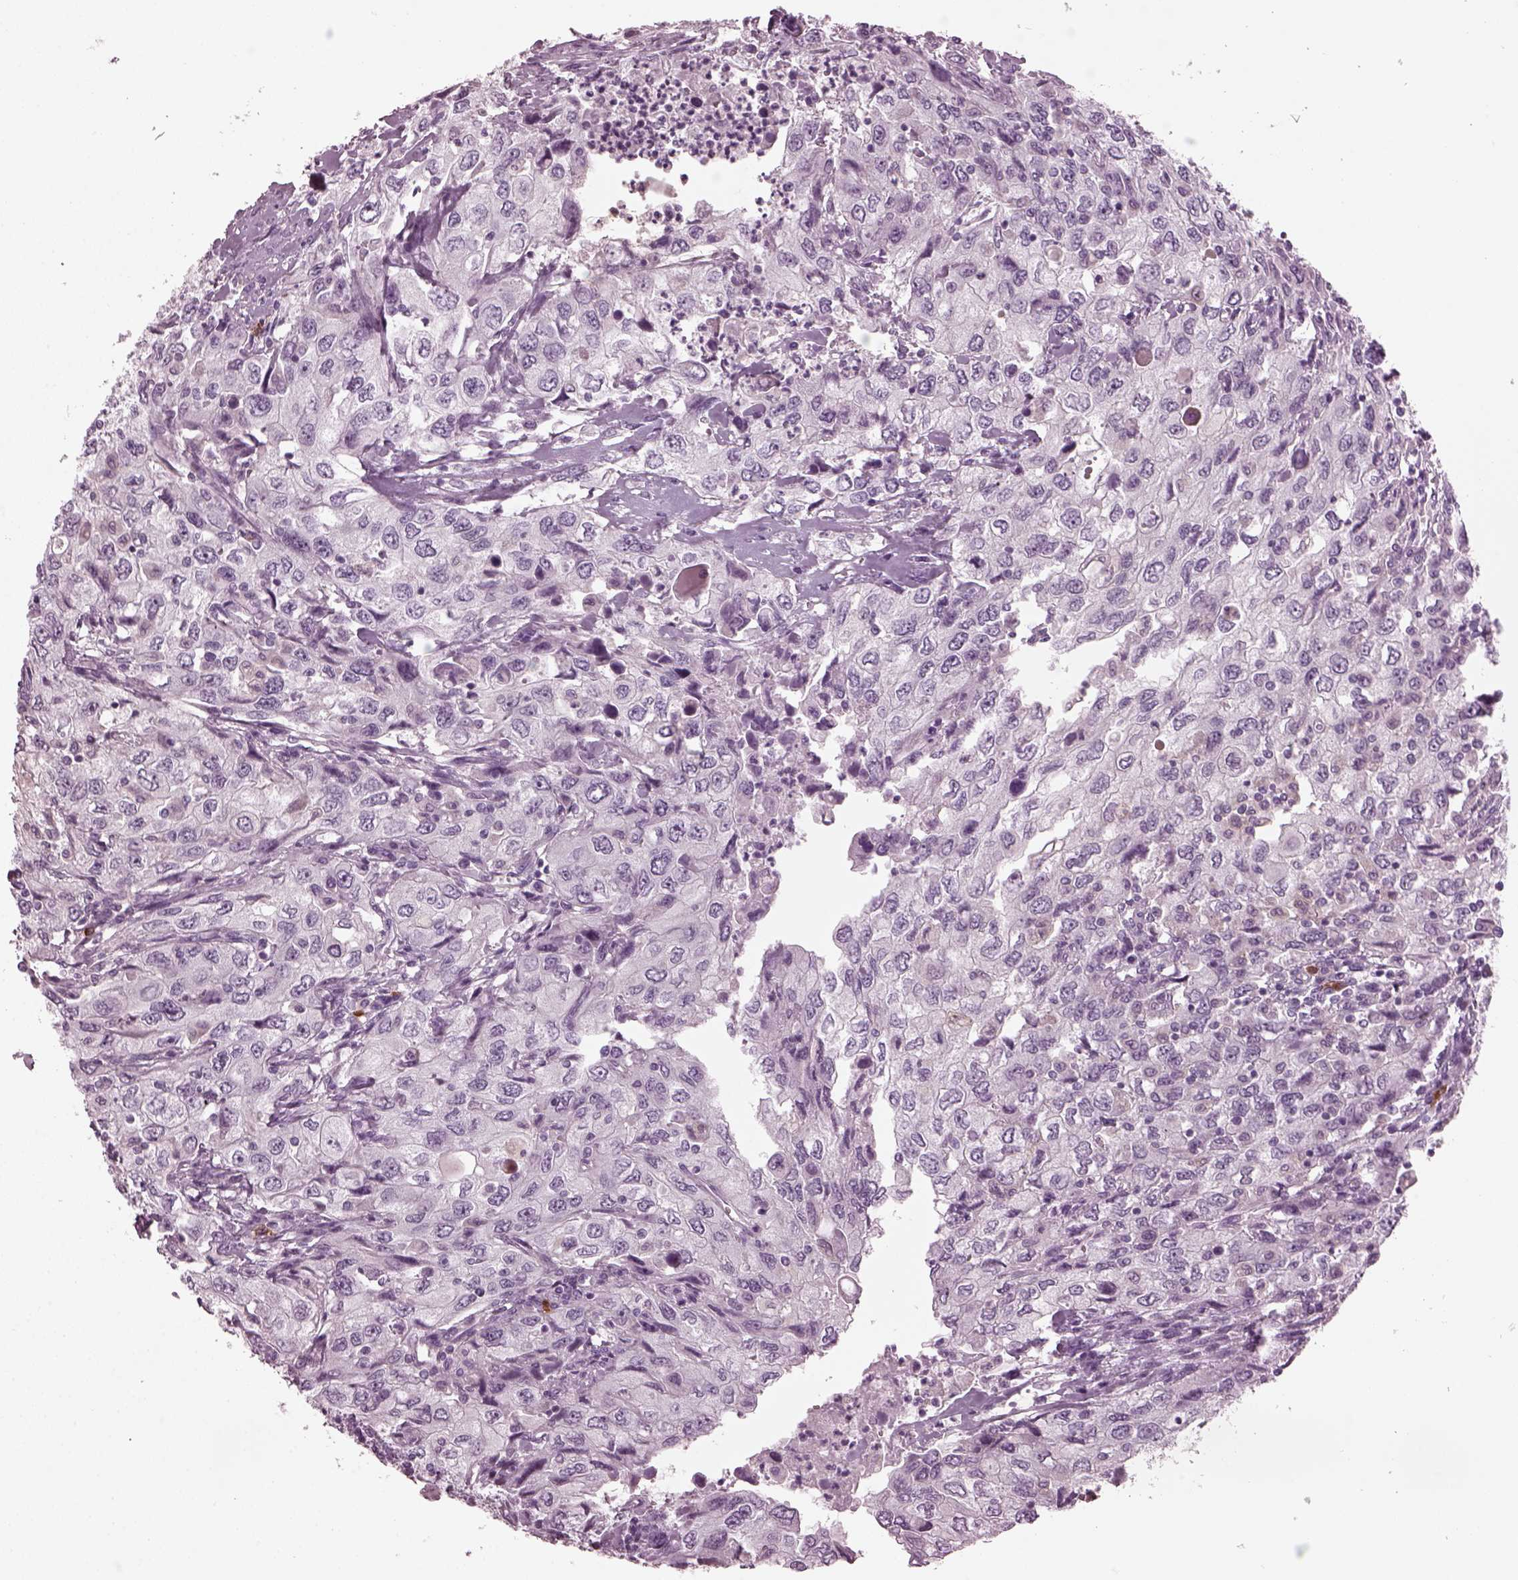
{"staining": {"intensity": "negative", "quantity": "none", "location": "none"}, "tissue": "urothelial cancer", "cell_type": "Tumor cells", "image_type": "cancer", "snomed": [{"axis": "morphology", "description": "Urothelial carcinoma, High grade"}, {"axis": "topography", "description": "Urinary bladder"}], "caption": "A high-resolution image shows immunohistochemistry (IHC) staining of urothelial cancer, which exhibits no significant staining in tumor cells.", "gene": "SLC6A17", "patient": {"sex": "male", "age": 76}}